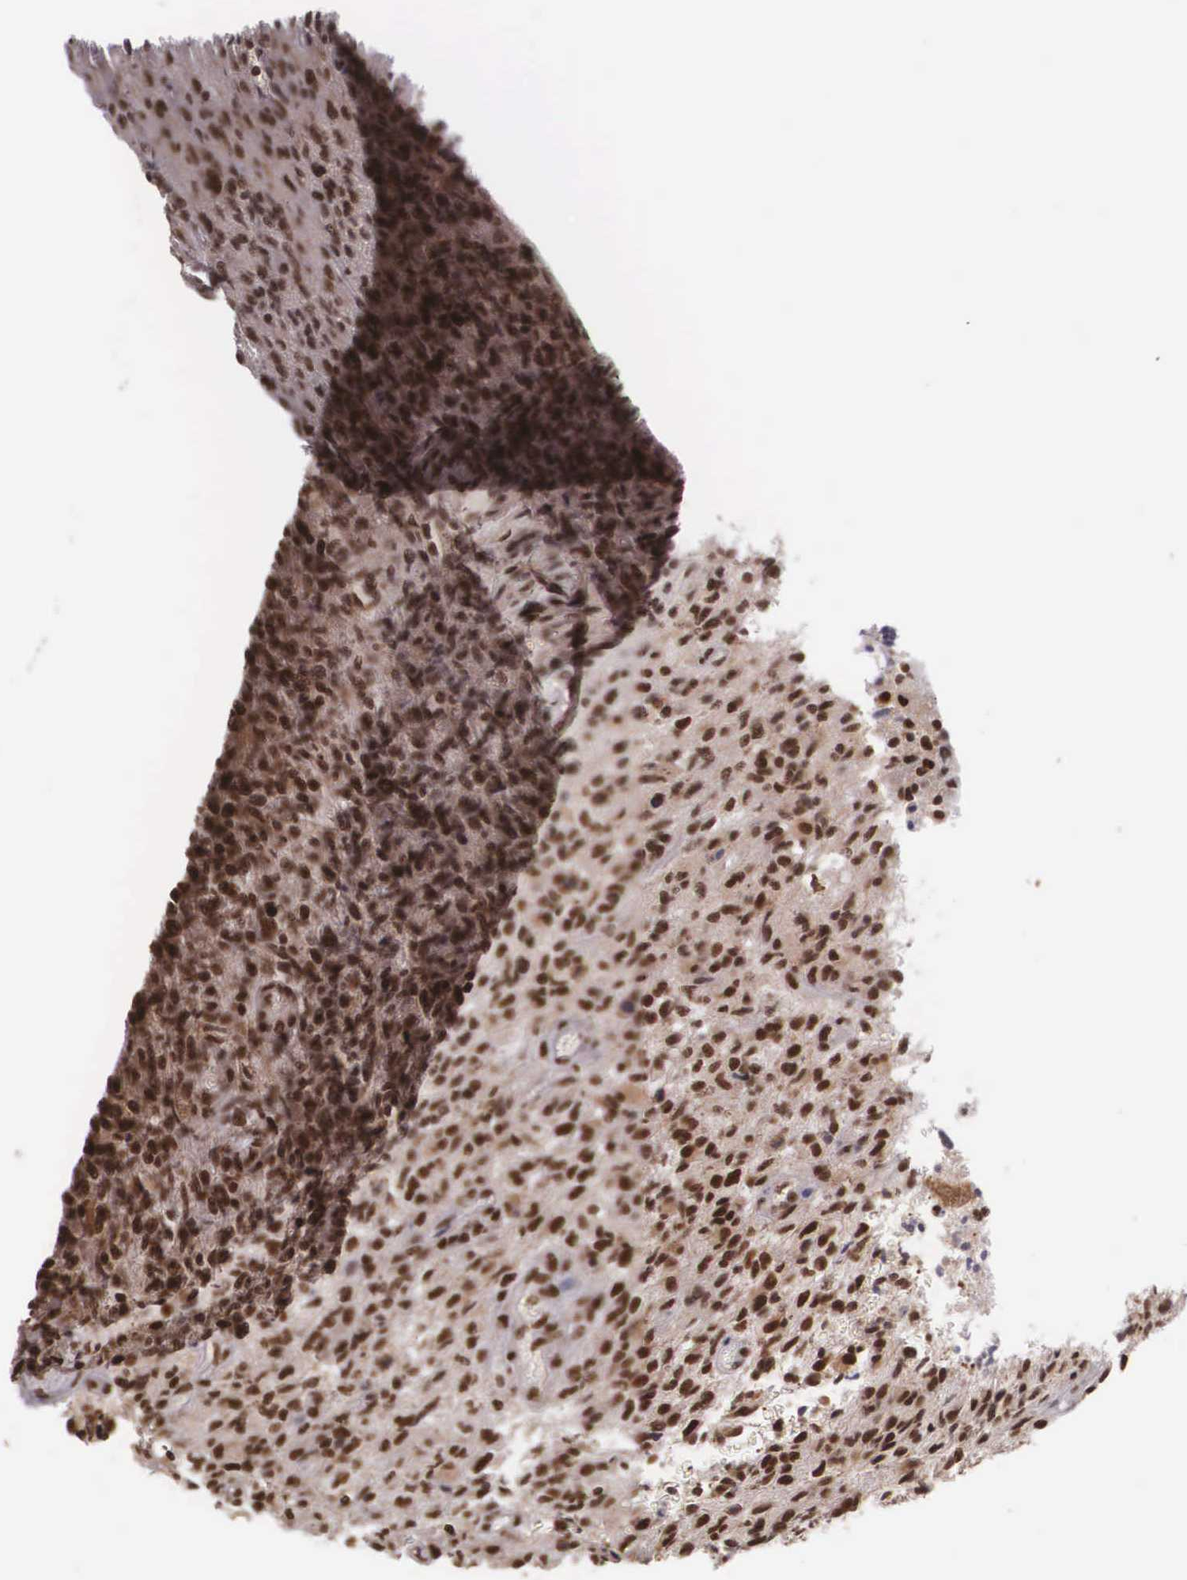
{"staining": {"intensity": "strong", "quantity": ">75%", "location": "nuclear"}, "tissue": "glioma", "cell_type": "Tumor cells", "image_type": "cancer", "snomed": [{"axis": "morphology", "description": "Glioma, malignant, High grade"}, {"axis": "topography", "description": "Brain"}], "caption": "This photomicrograph demonstrates immunohistochemistry staining of human glioma, with high strong nuclear expression in approximately >75% of tumor cells.", "gene": "POLR2F", "patient": {"sex": "male", "age": 36}}